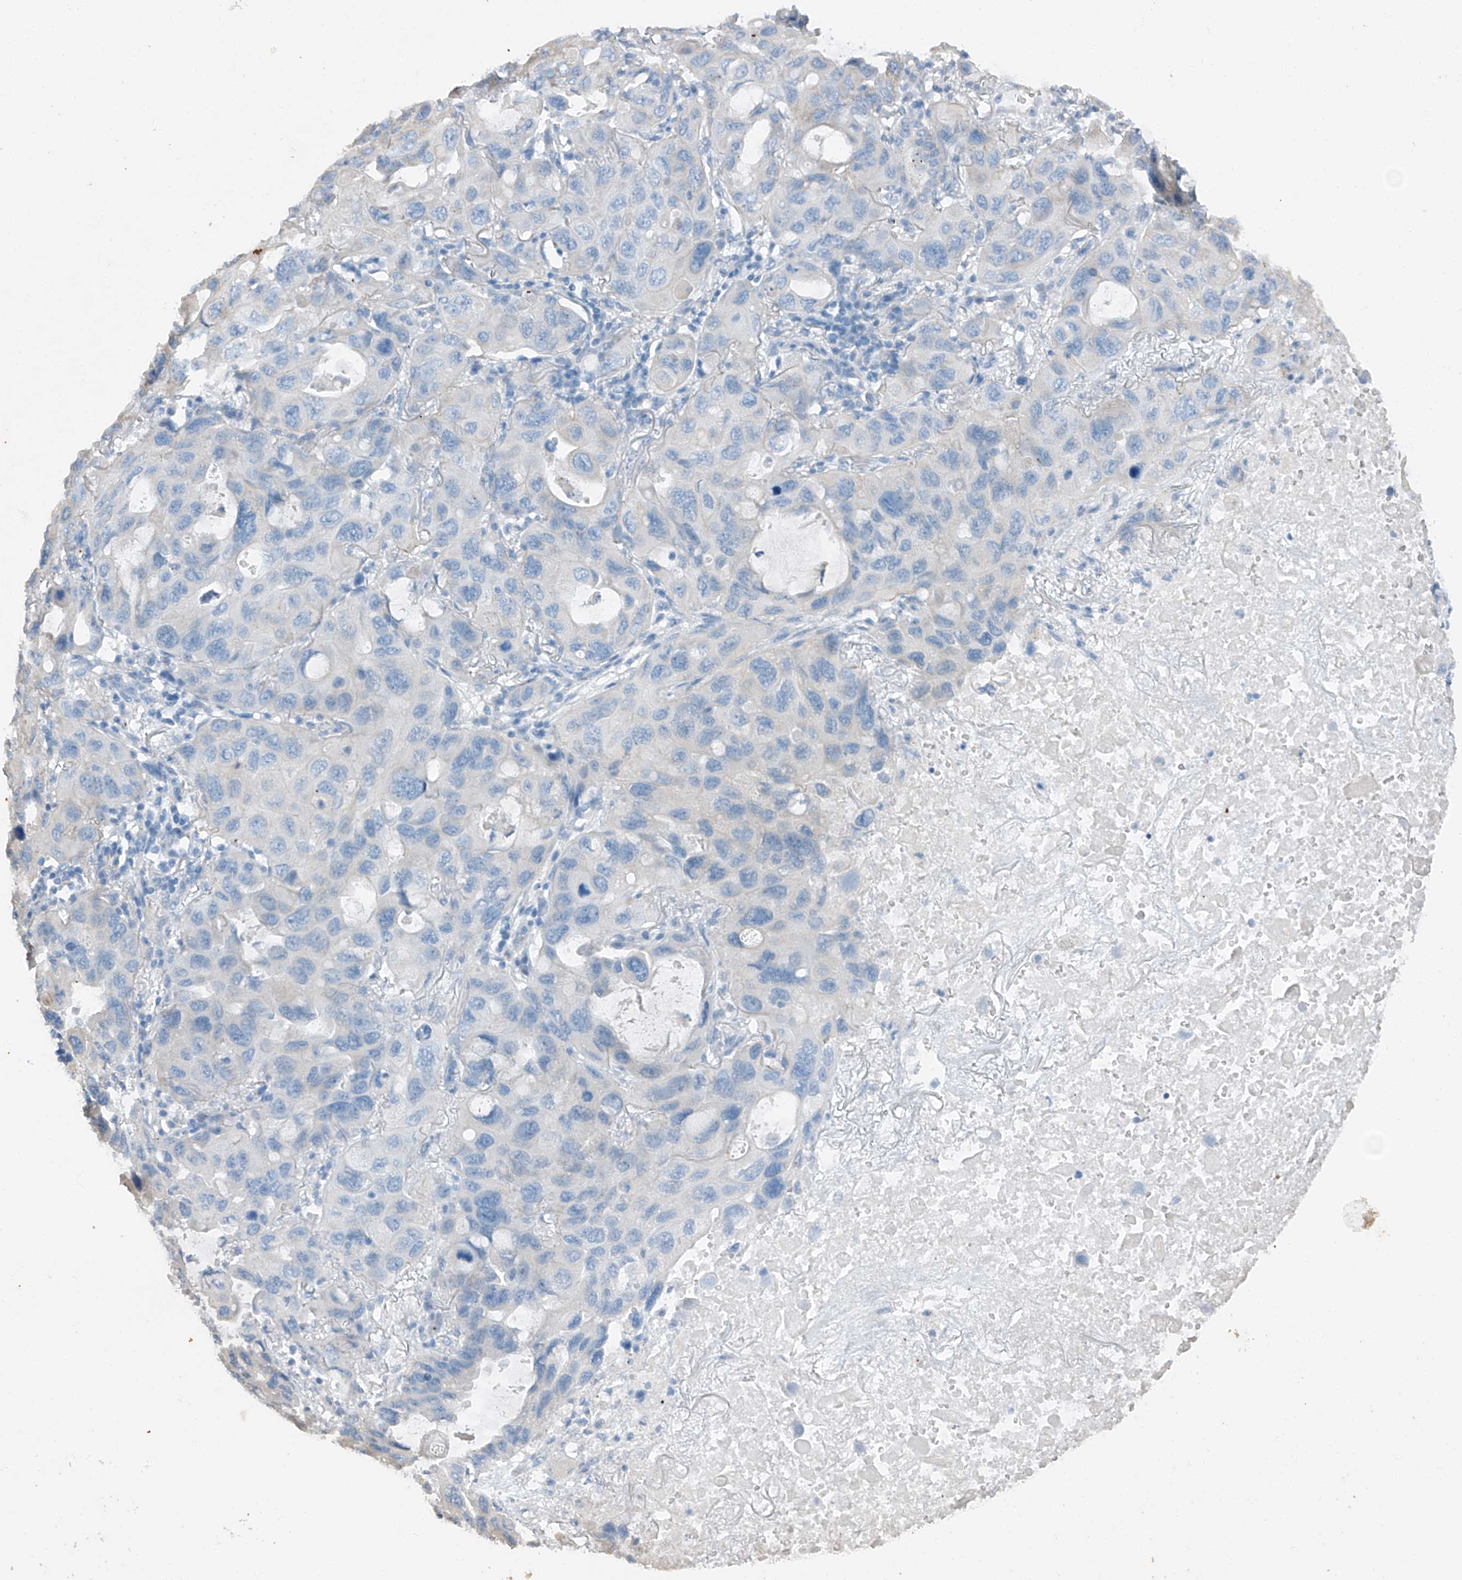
{"staining": {"intensity": "negative", "quantity": "none", "location": "none"}, "tissue": "lung cancer", "cell_type": "Tumor cells", "image_type": "cancer", "snomed": [{"axis": "morphology", "description": "Squamous cell carcinoma, NOS"}, {"axis": "topography", "description": "Lung"}], "caption": "Photomicrograph shows no protein staining in tumor cells of lung cancer tissue.", "gene": "MDGA1", "patient": {"sex": "female", "age": 73}}